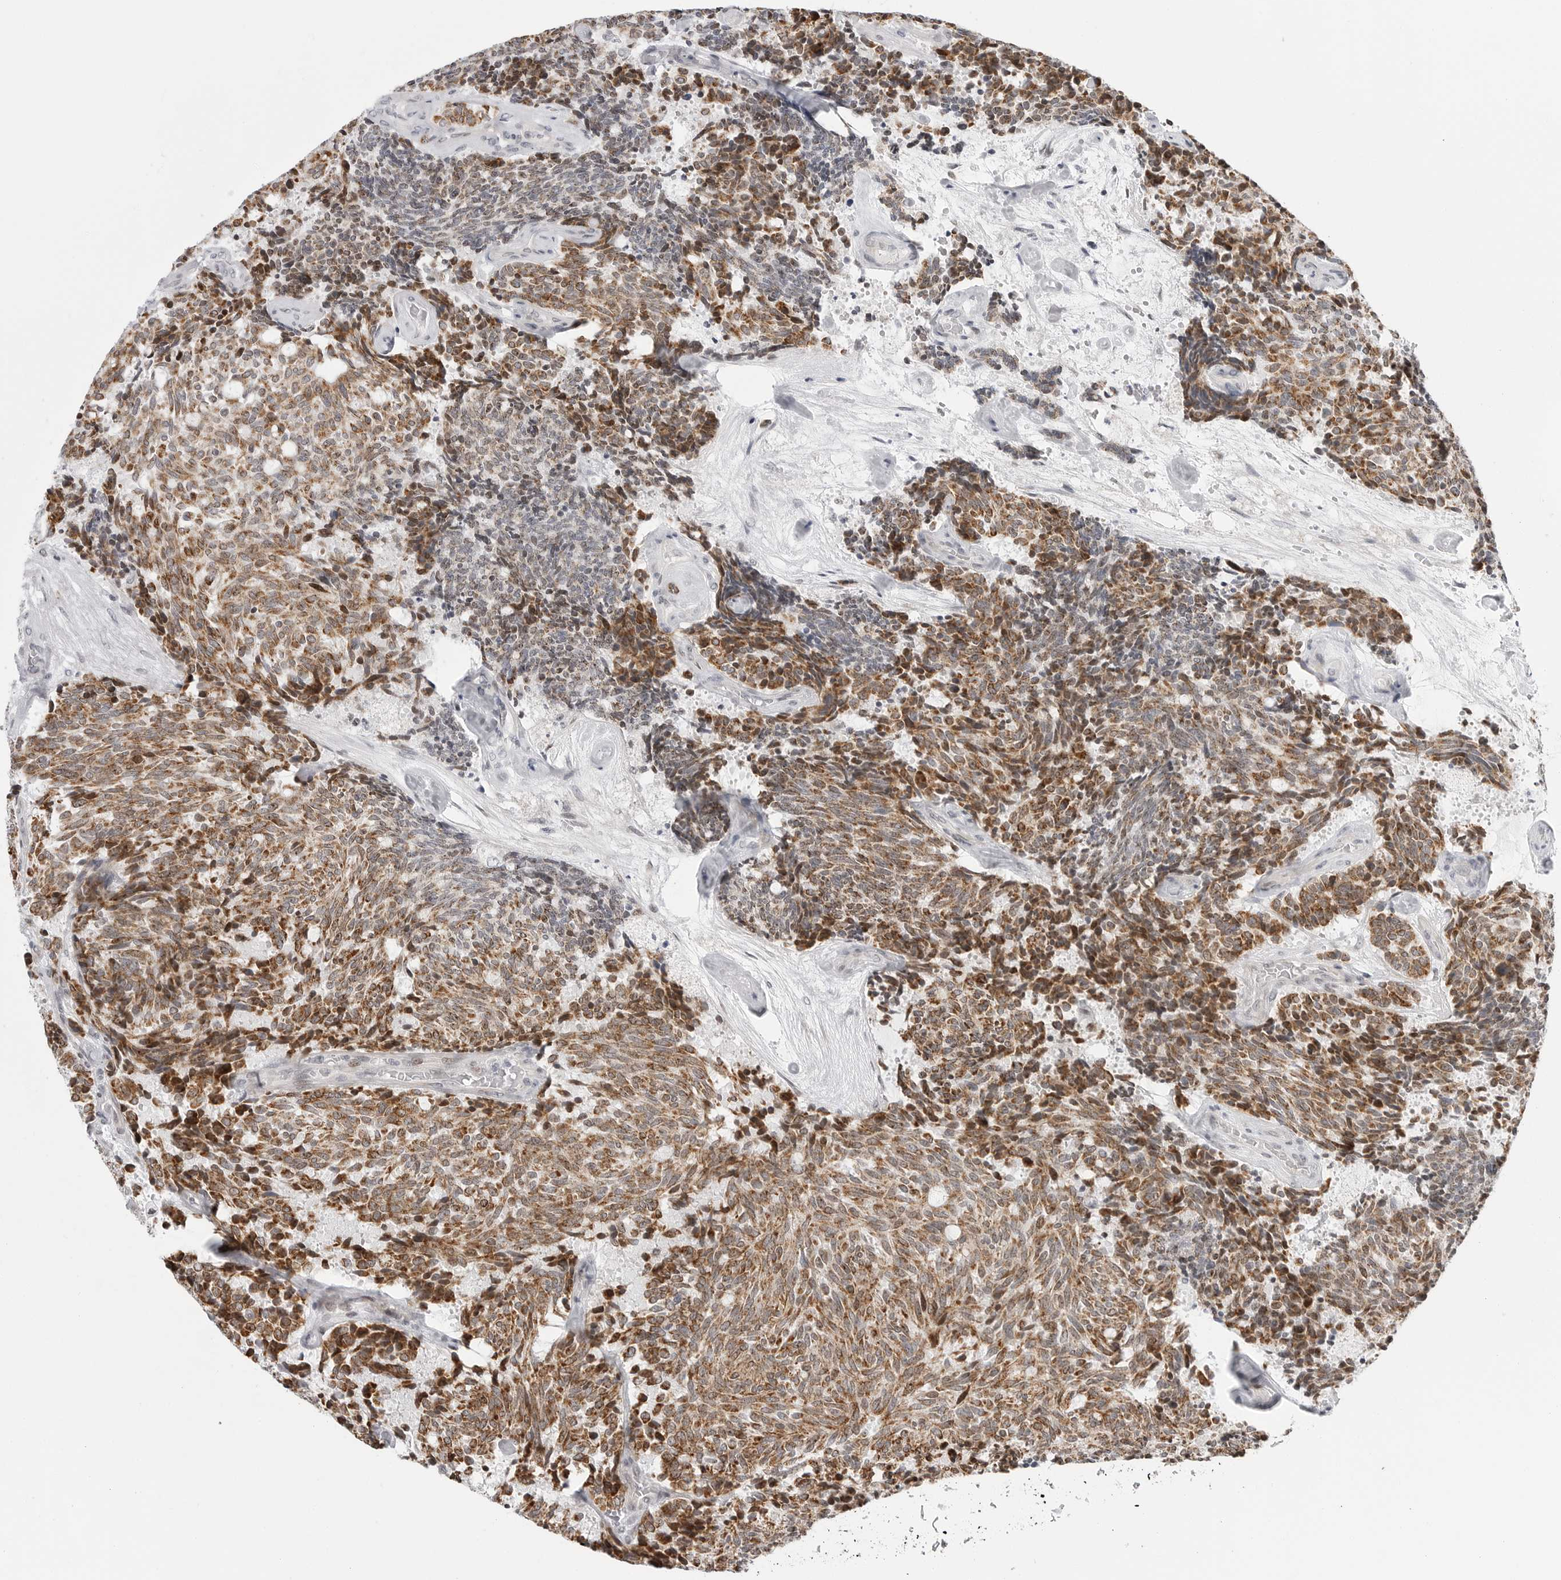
{"staining": {"intensity": "strong", "quantity": ">75%", "location": "cytoplasmic/membranous,nuclear"}, "tissue": "carcinoid", "cell_type": "Tumor cells", "image_type": "cancer", "snomed": [{"axis": "morphology", "description": "Carcinoid, malignant, NOS"}, {"axis": "topography", "description": "Pancreas"}], "caption": "This is a histology image of immunohistochemistry staining of carcinoid, which shows strong expression in the cytoplasmic/membranous and nuclear of tumor cells.", "gene": "FAM135B", "patient": {"sex": "female", "age": 54}}